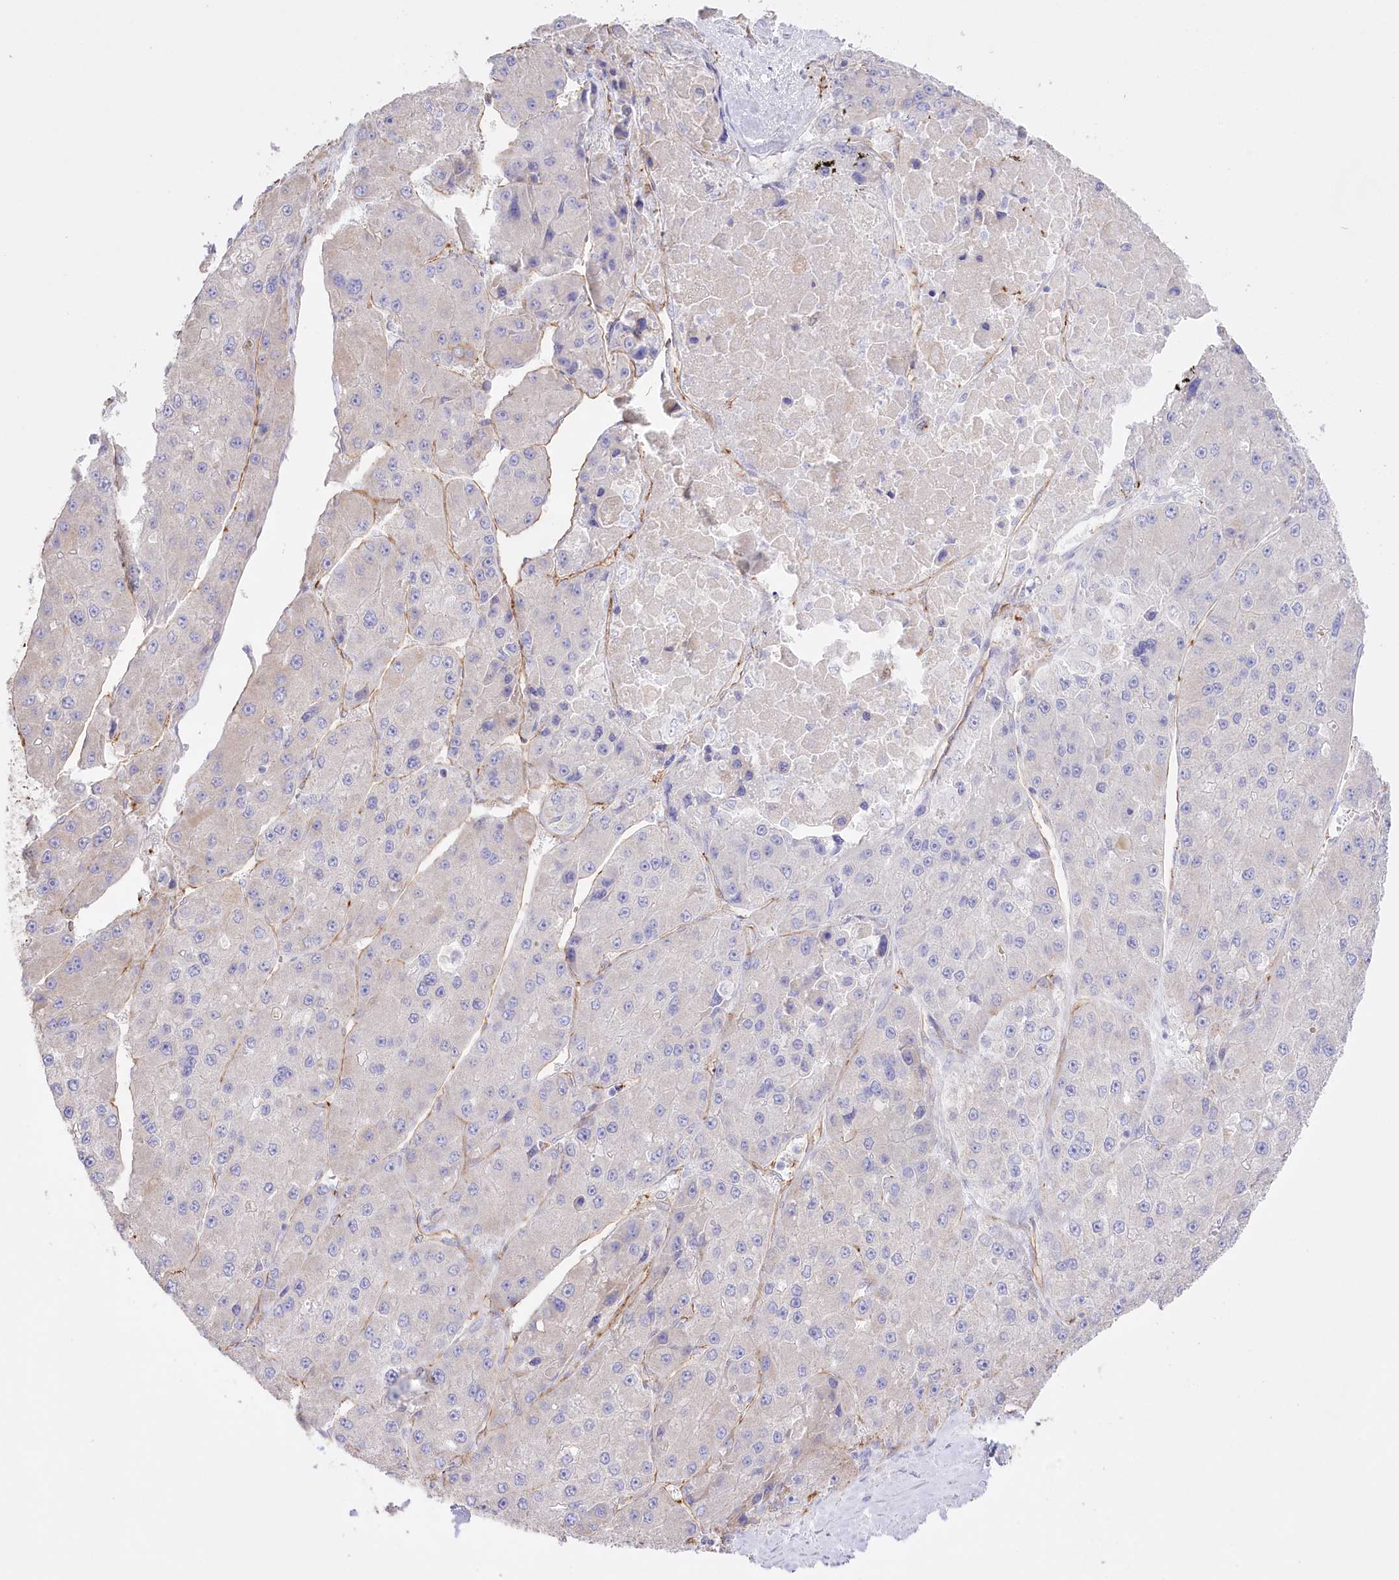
{"staining": {"intensity": "negative", "quantity": "none", "location": "none"}, "tissue": "liver cancer", "cell_type": "Tumor cells", "image_type": "cancer", "snomed": [{"axis": "morphology", "description": "Carcinoma, Hepatocellular, NOS"}, {"axis": "topography", "description": "Liver"}], "caption": "This is a micrograph of immunohistochemistry (IHC) staining of liver hepatocellular carcinoma, which shows no expression in tumor cells.", "gene": "SLC39A10", "patient": {"sex": "female", "age": 73}}